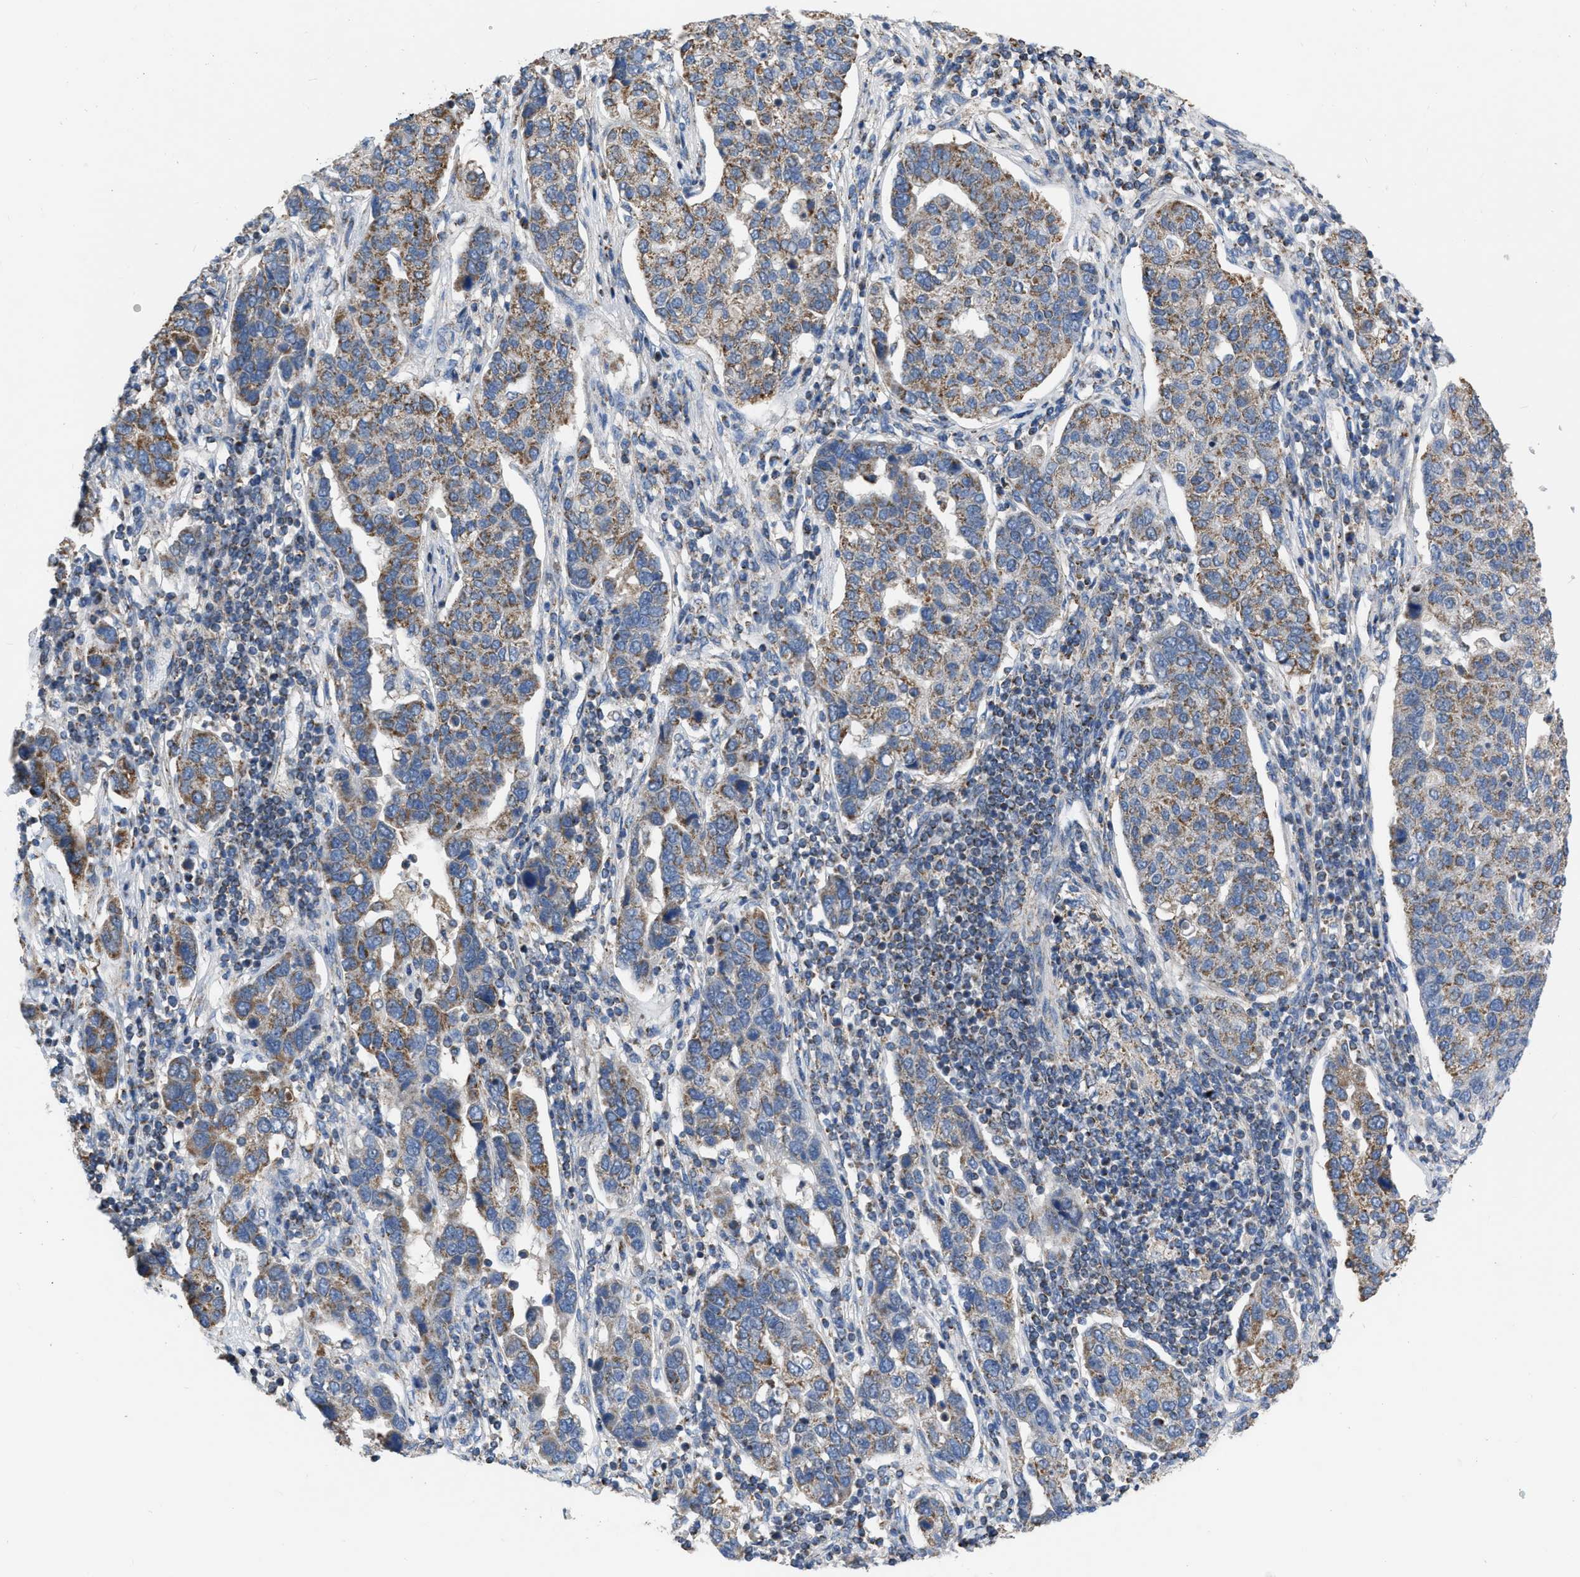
{"staining": {"intensity": "moderate", "quantity": ">75%", "location": "cytoplasmic/membranous"}, "tissue": "pancreatic cancer", "cell_type": "Tumor cells", "image_type": "cancer", "snomed": [{"axis": "morphology", "description": "Adenocarcinoma, NOS"}, {"axis": "topography", "description": "Pancreas"}], "caption": "Immunohistochemistry (DAB (3,3'-diaminobenzidine)) staining of human pancreatic cancer (adenocarcinoma) exhibits moderate cytoplasmic/membranous protein positivity in about >75% of tumor cells.", "gene": "DDX56", "patient": {"sex": "female", "age": 61}}